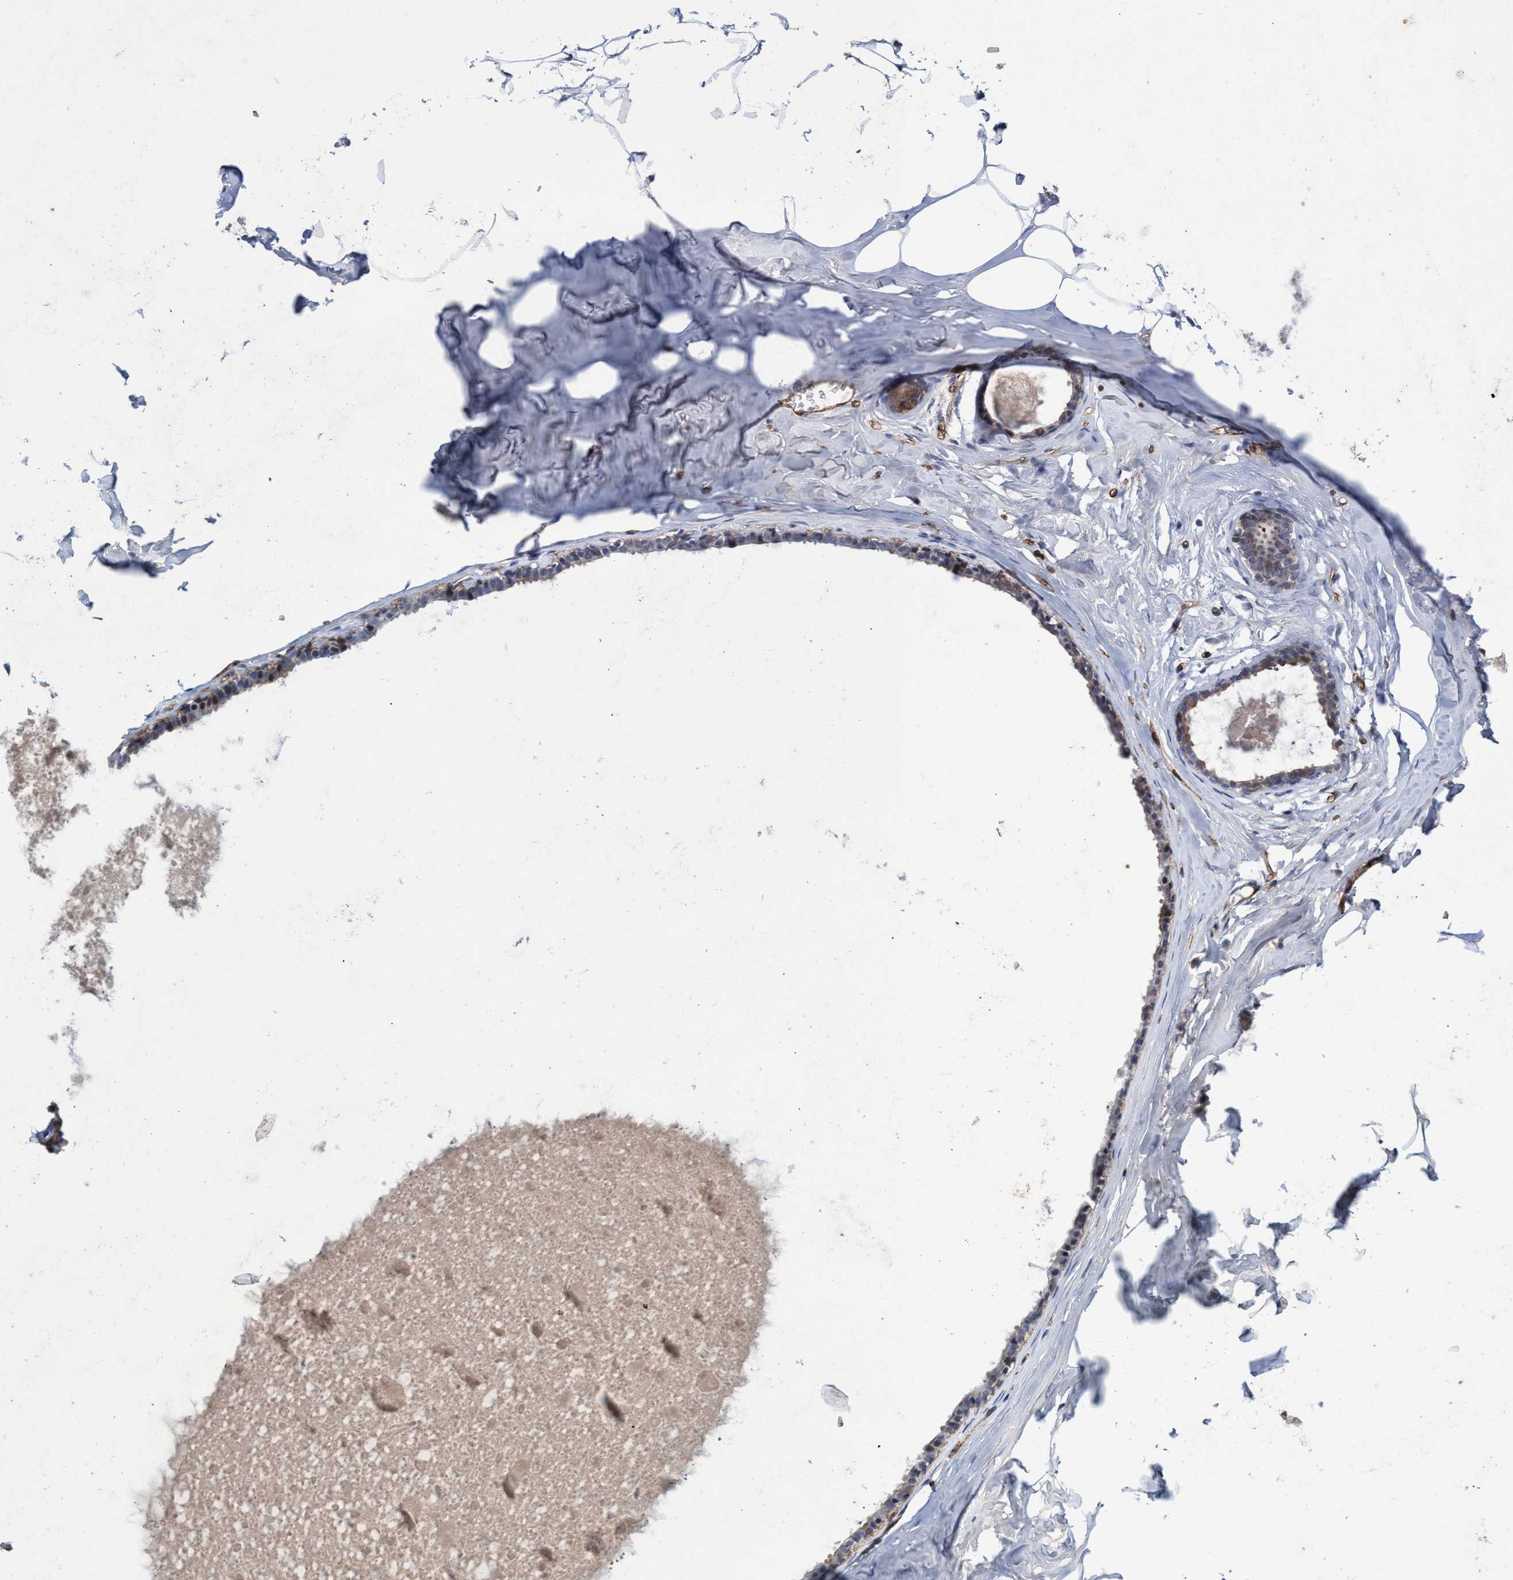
{"staining": {"intensity": "moderate", "quantity": "<25%", "location": "nuclear"}, "tissue": "adipose tissue", "cell_type": "Adipocytes", "image_type": "normal", "snomed": [{"axis": "morphology", "description": "Normal tissue, NOS"}, {"axis": "morphology", "description": "Fibrosis, NOS"}, {"axis": "topography", "description": "Breast"}, {"axis": "topography", "description": "Adipose tissue"}], "caption": "Protein staining of unremarkable adipose tissue reveals moderate nuclear expression in approximately <25% of adipocytes.", "gene": "ZNF750", "patient": {"sex": "female", "age": 39}}